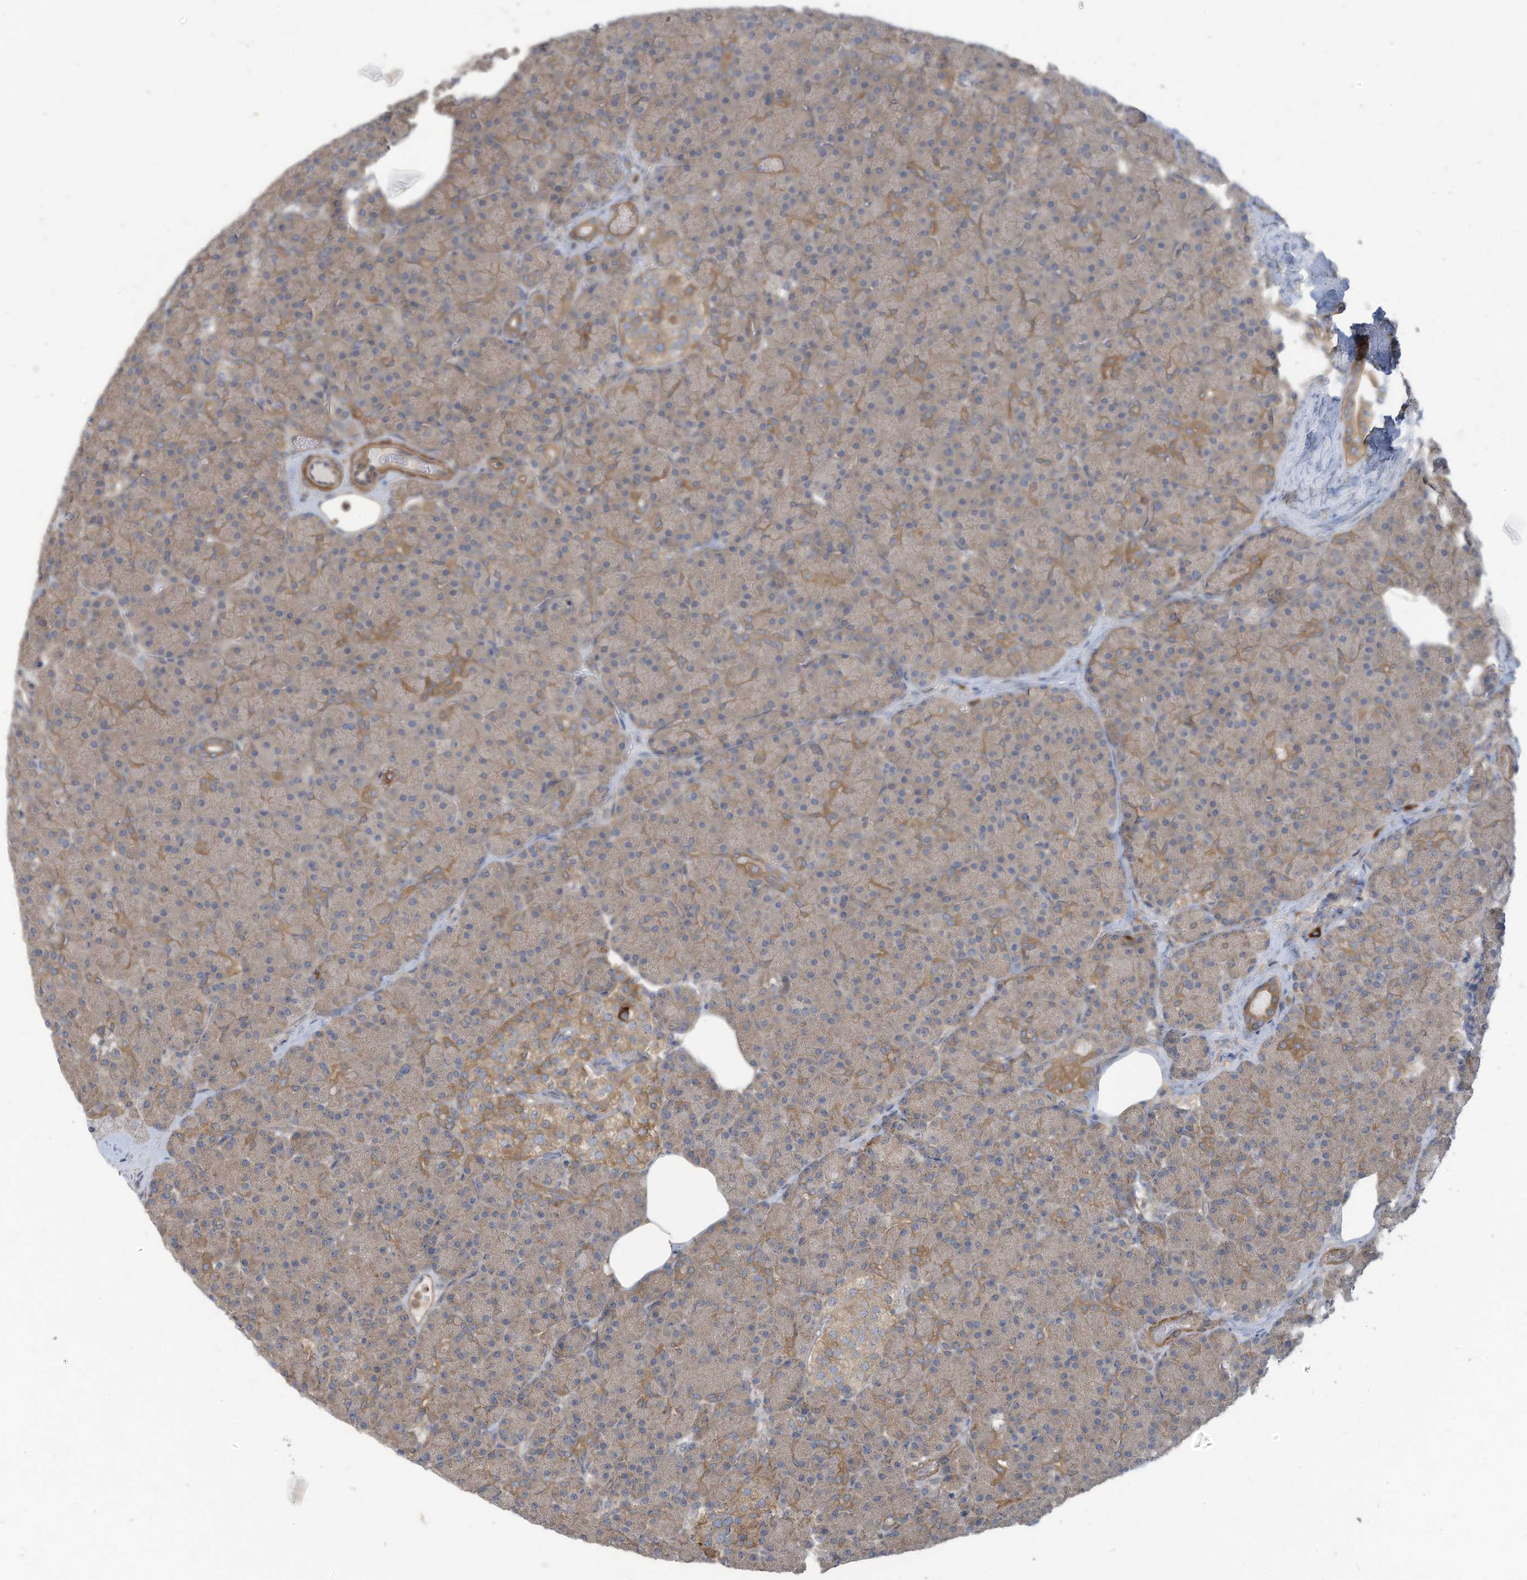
{"staining": {"intensity": "moderate", "quantity": ">75%", "location": "cytoplasmic/membranous"}, "tissue": "pancreas", "cell_type": "Exocrine glandular cells", "image_type": "normal", "snomed": [{"axis": "morphology", "description": "Normal tissue, NOS"}, {"axis": "topography", "description": "Pancreas"}], "caption": "Immunohistochemical staining of benign human pancreas demonstrates medium levels of moderate cytoplasmic/membranous expression in approximately >75% of exocrine glandular cells.", "gene": "ADI1", "patient": {"sex": "female", "age": 43}}